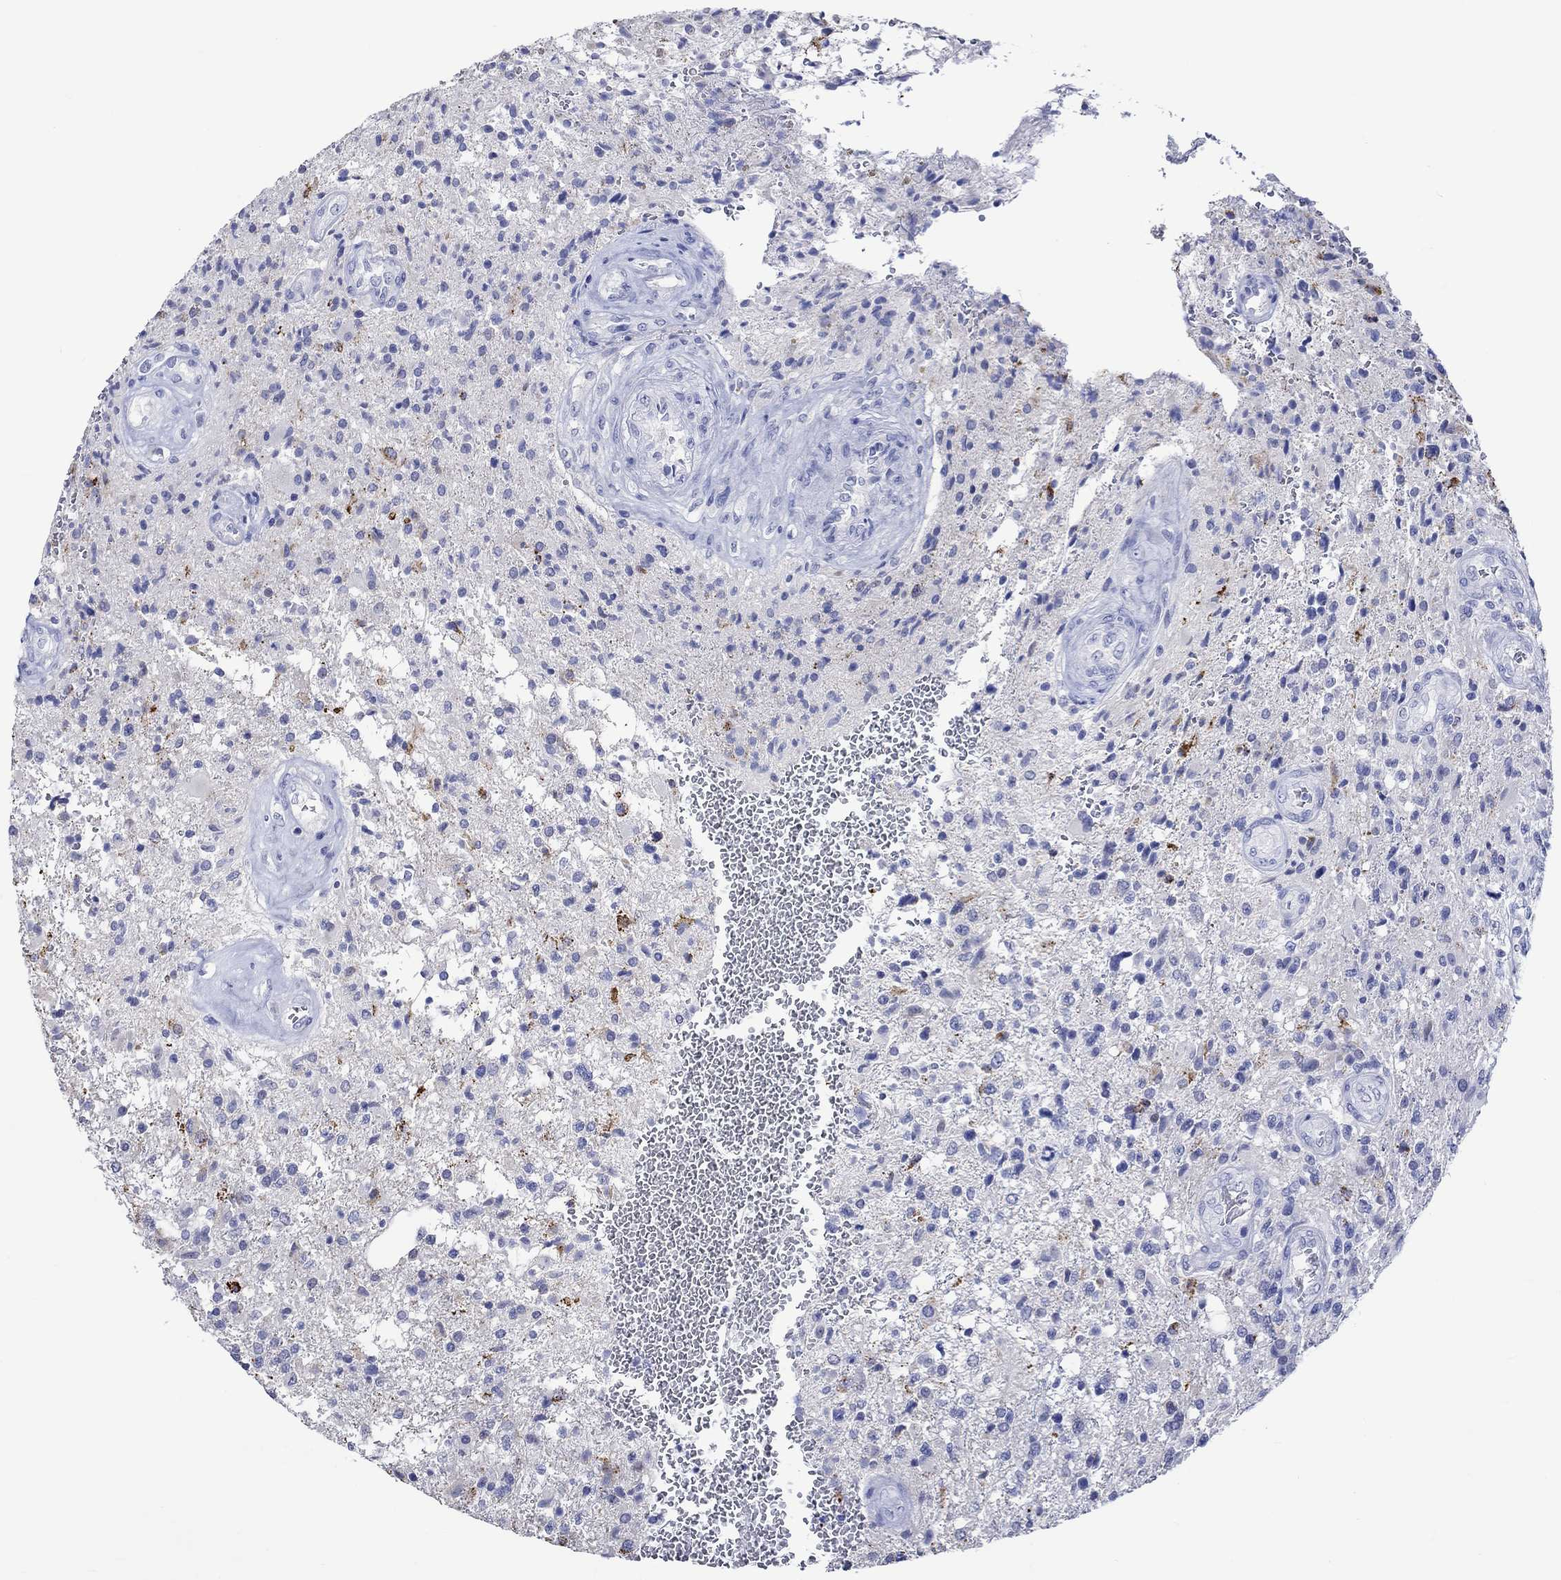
{"staining": {"intensity": "negative", "quantity": "none", "location": "none"}, "tissue": "glioma", "cell_type": "Tumor cells", "image_type": "cancer", "snomed": [{"axis": "morphology", "description": "Glioma, malignant, High grade"}, {"axis": "topography", "description": "Brain"}], "caption": "A histopathology image of human glioma is negative for staining in tumor cells.", "gene": "KLHL35", "patient": {"sex": "male", "age": 56}}